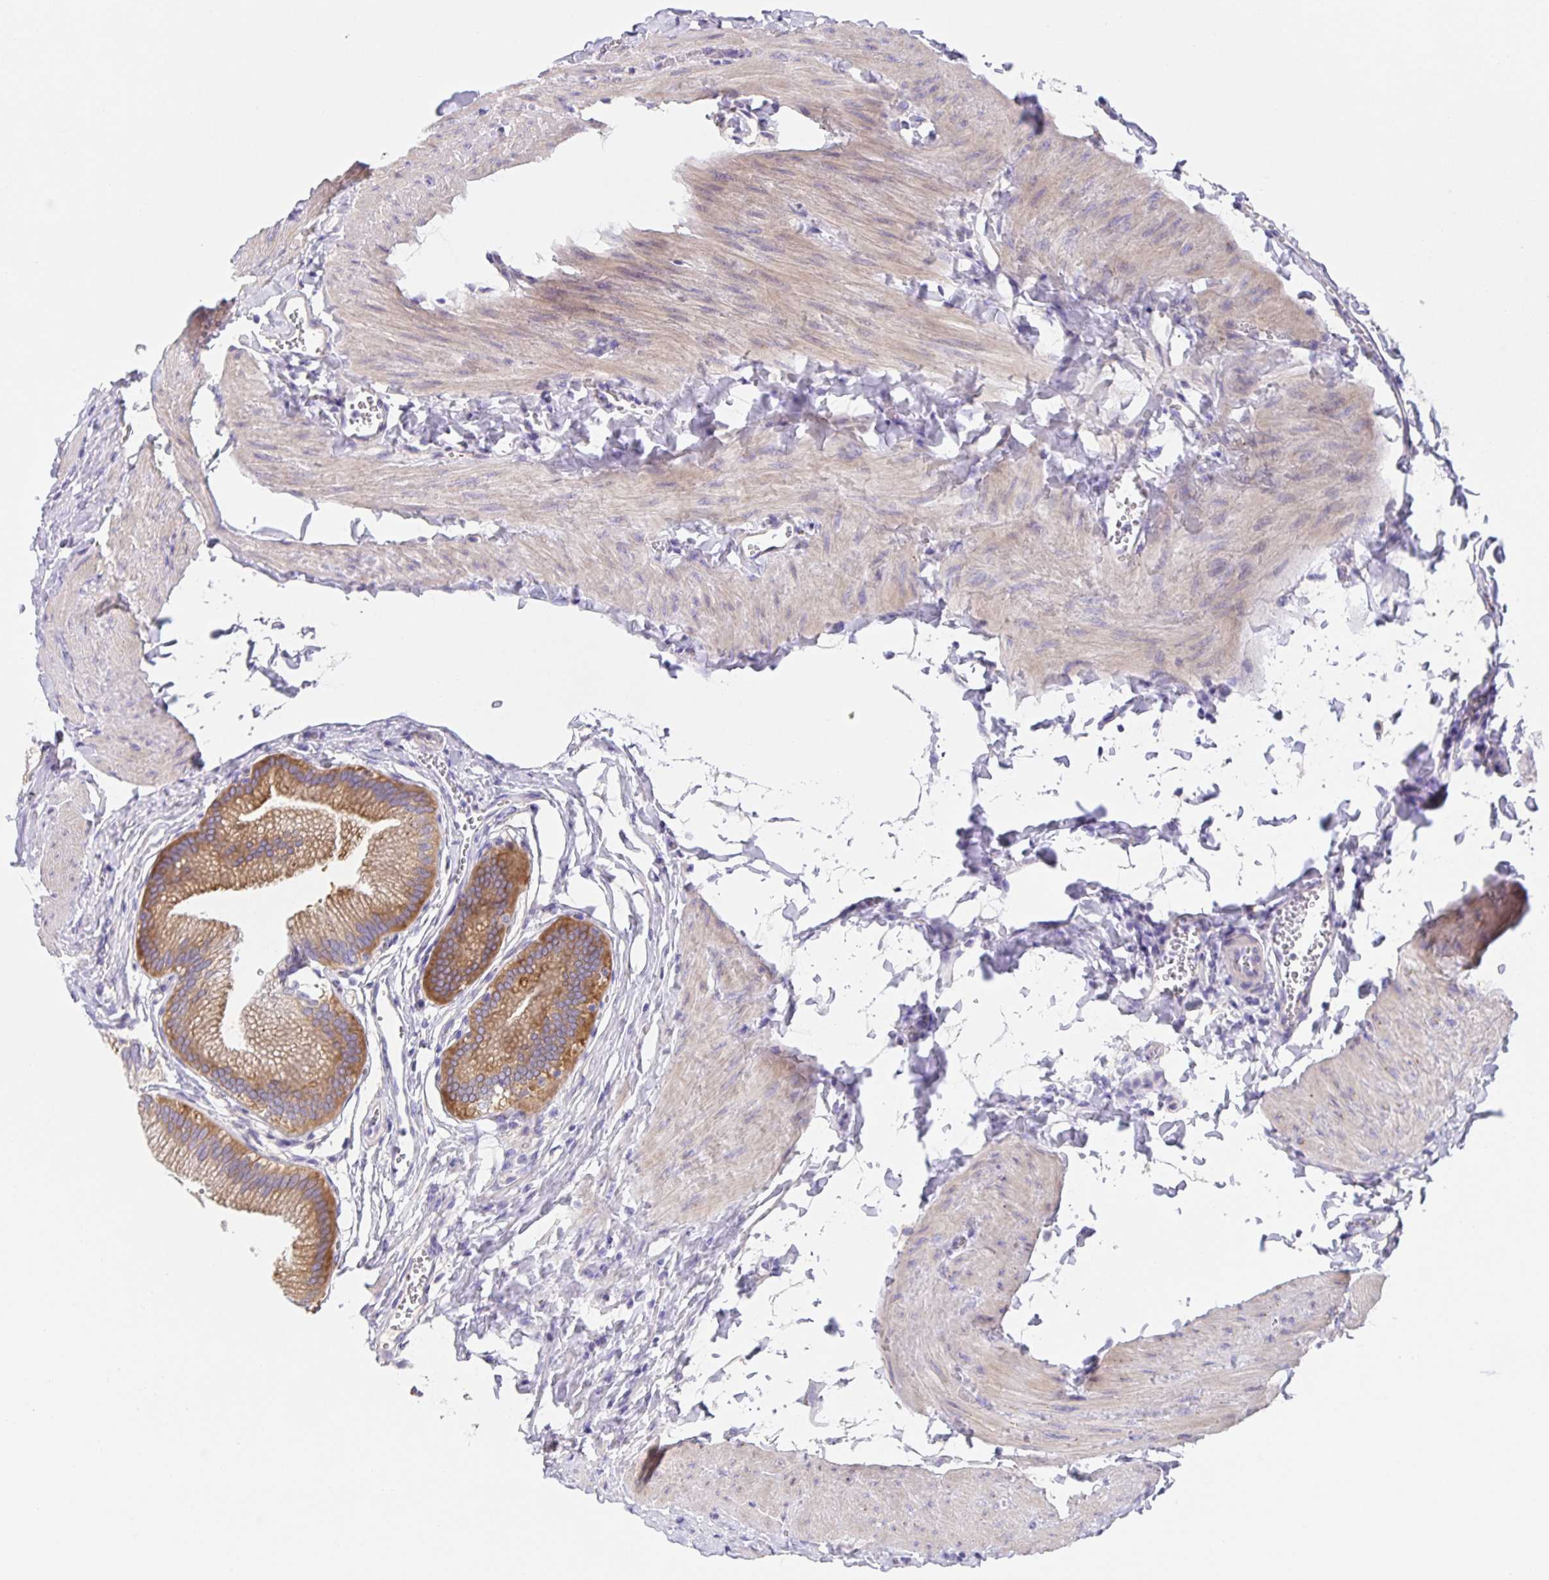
{"staining": {"intensity": "moderate", "quantity": ">75%", "location": "cytoplasmic/membranous"}, "tissue": "gallbladder", "cell_type": "Glandular cells", "image_type": "normal", "snomed": [{"axis": "morphology", "description": "Normal tissue, NOS"}, {"axis": "topography", "description": "Gallbladder"}, {"axis": "topography", "description": "Peripheral nerve tissue"}], "caption": "This photomicrograph reveals immunohistochemistry (IHC) staining of normal gallbladder, with medium moderate cytoplasmic/membranous staining in about >75% of glandular cells.", "gene": "PRR36", "patient": {"sex": "male", "age": 17}}